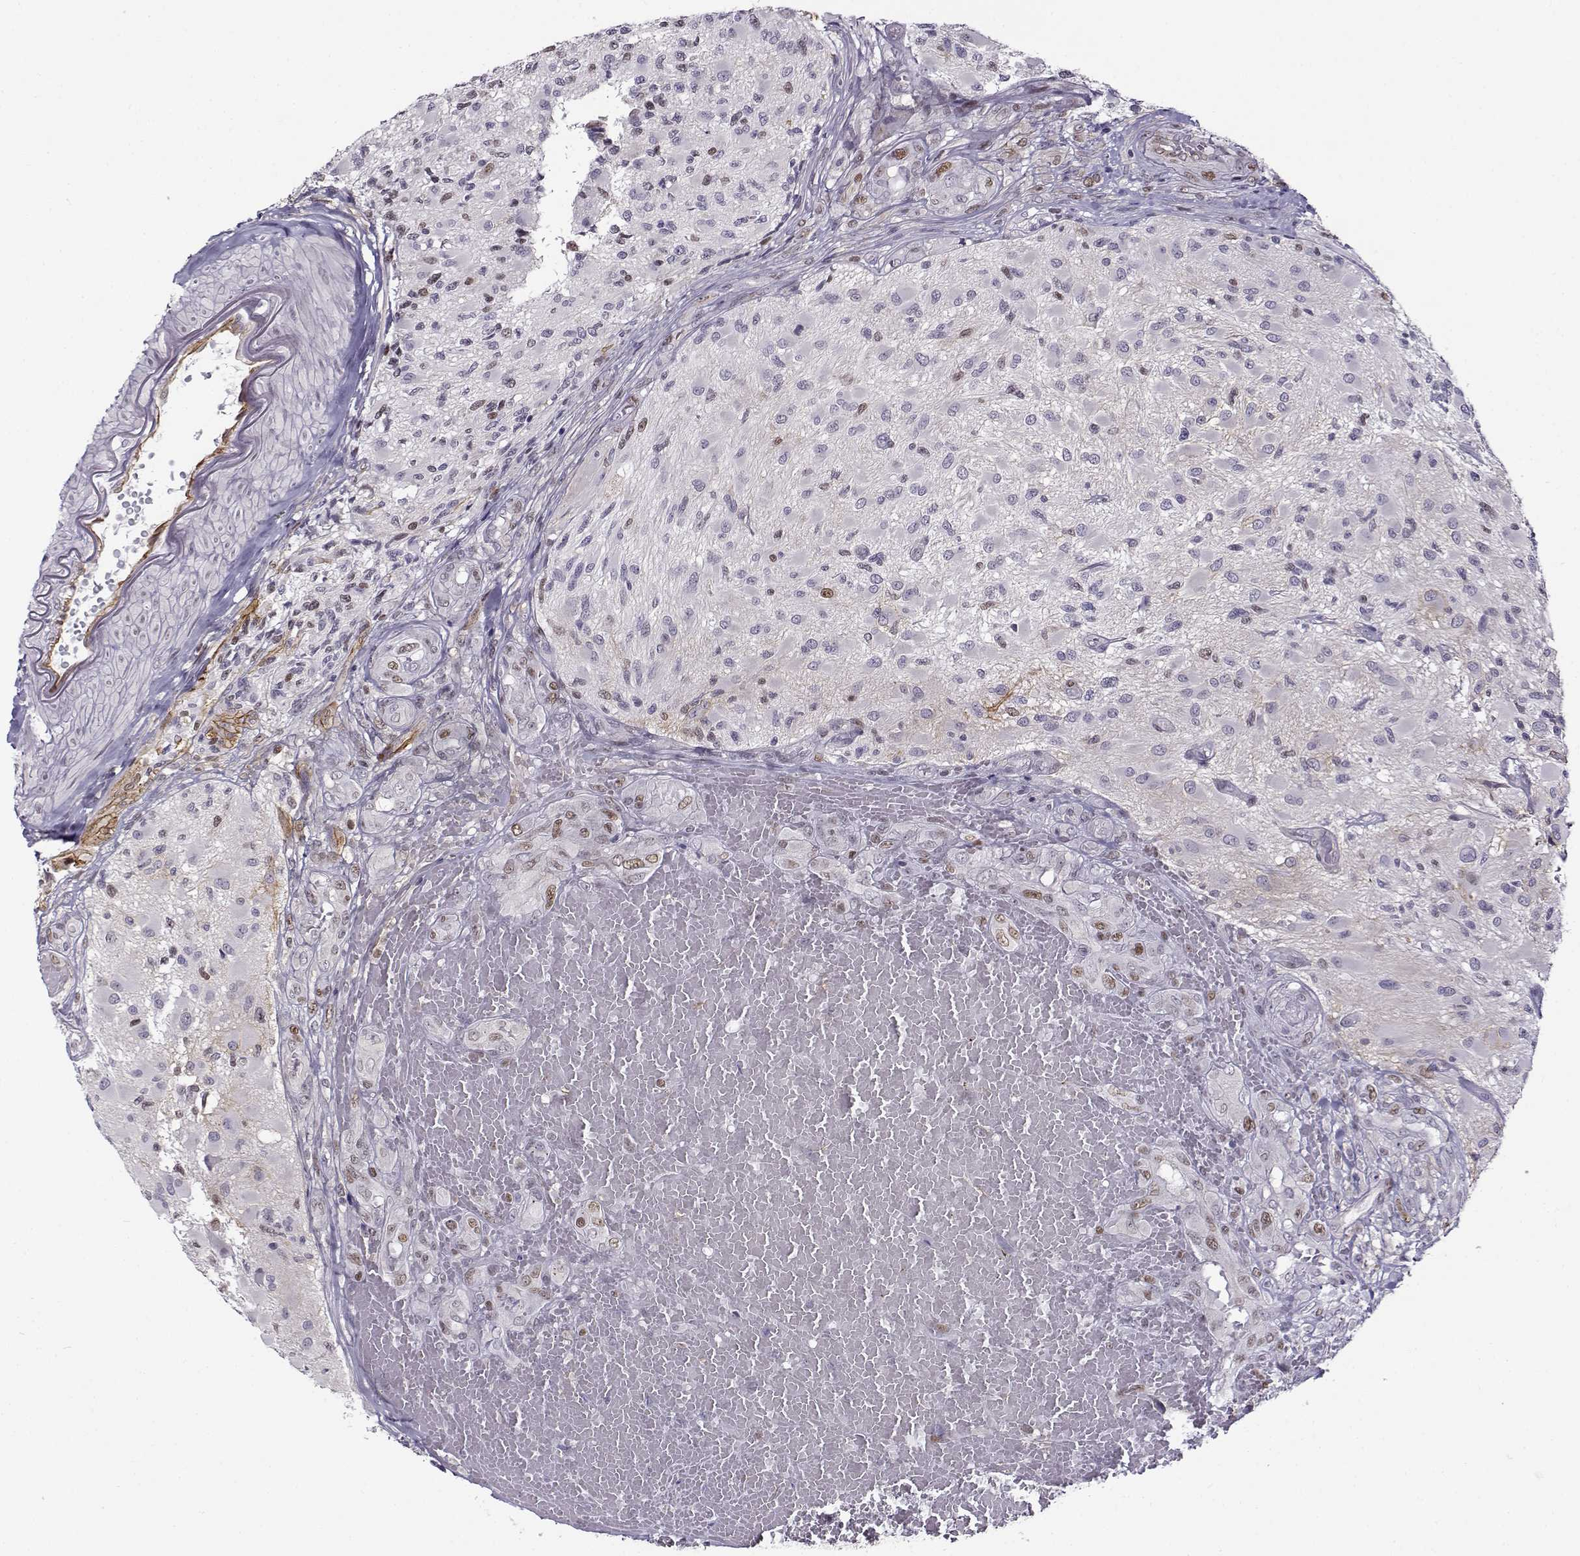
{"staining": {"intensity": "negative", "quantity": "none", "location": "none"}, "tissue": "glioma", "cell_type": "Tumor cells", "image_type": "cancer", "snomed": [{"axis": "morphology", "description": "Glioma, malignant, High grade"}, {"axis": "topography", "description": "Brain"}], "caption": "Tumor cells are negative for brown protein staining in glioma.", "gene": "BACH1", "patient": {"sex": "female", "age": 63}}